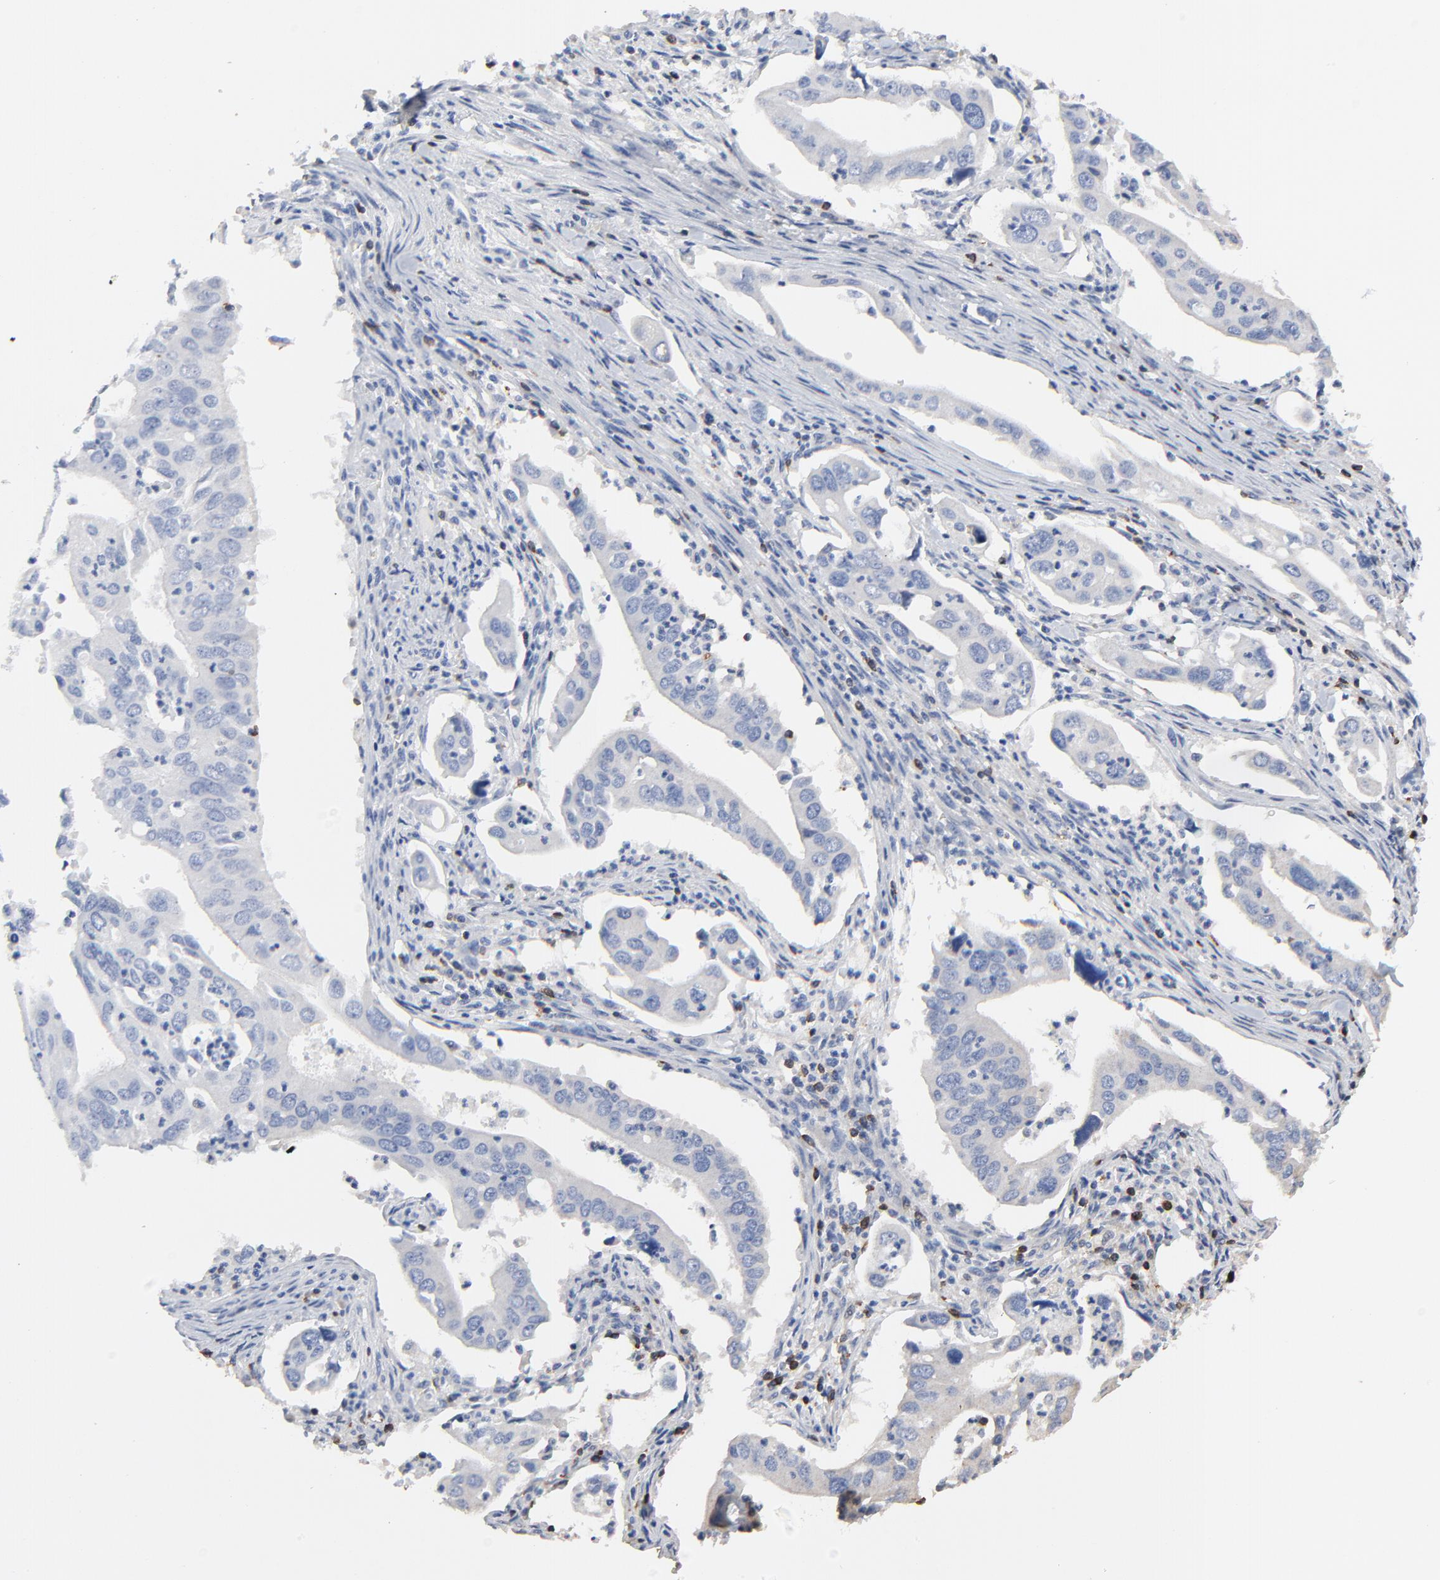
{"staining": {"intensity": "negative", "quantity": "none", "location": "none"}, "tissue": "lung cancer", "cell_type": "Tumor cells", "image_type": "cancer", "snomed": [{"axis": "morphology", "description": "Adenocarcinoma, NOS"}, {"axis": "topography", "description": "Lung"}], "caption": "Lung cancer stained for a protein using immunohistochemistry (IHC) displays no staining tumor cells.", "gene": "SKAP1", "patient": {"sex": "male", "age": 48}}